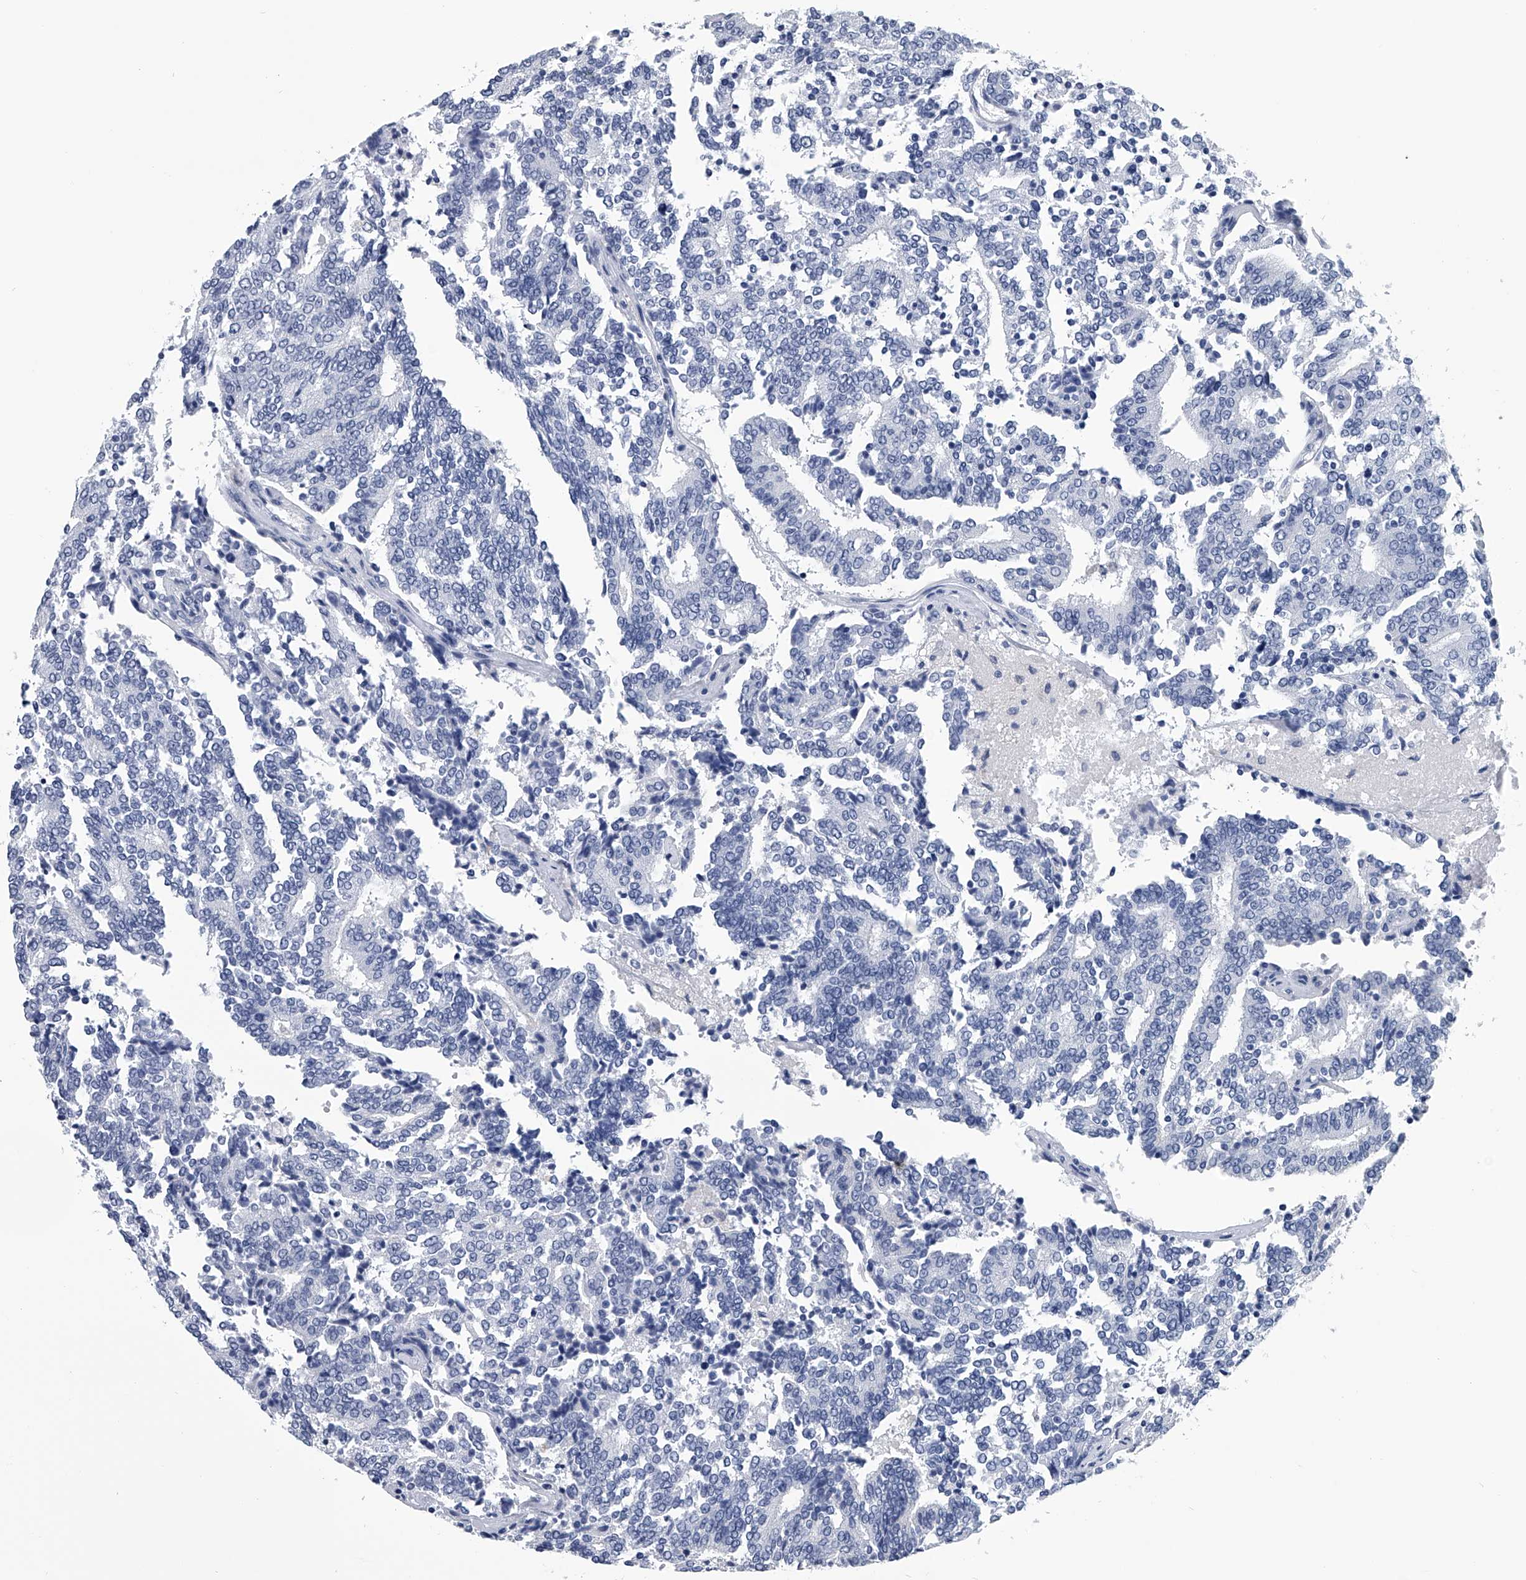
{"staining": {"intensity": "negative", "quantity": "none", "location": "none"}, "tissue": "prostate cancer", "cell_type": "Tumor cells", "image_type": "cancer", "snomed": [{"axis": "morphology", "description": "Normal tissue, NOS"}, {"axis": "morphology", "description": "Adenocarcinoma, High grade"}, {"axis": "topography", "description": "Prostate"}, {"axis": "topography", "description": "Seminal veicle"}], "caption": "Protein analysis of high-grade adenocarcinoma (prostate) displays no significant staining in tumor cells.", "gene": "PDXK", "patient": {"sex": "male", "age": 55}}